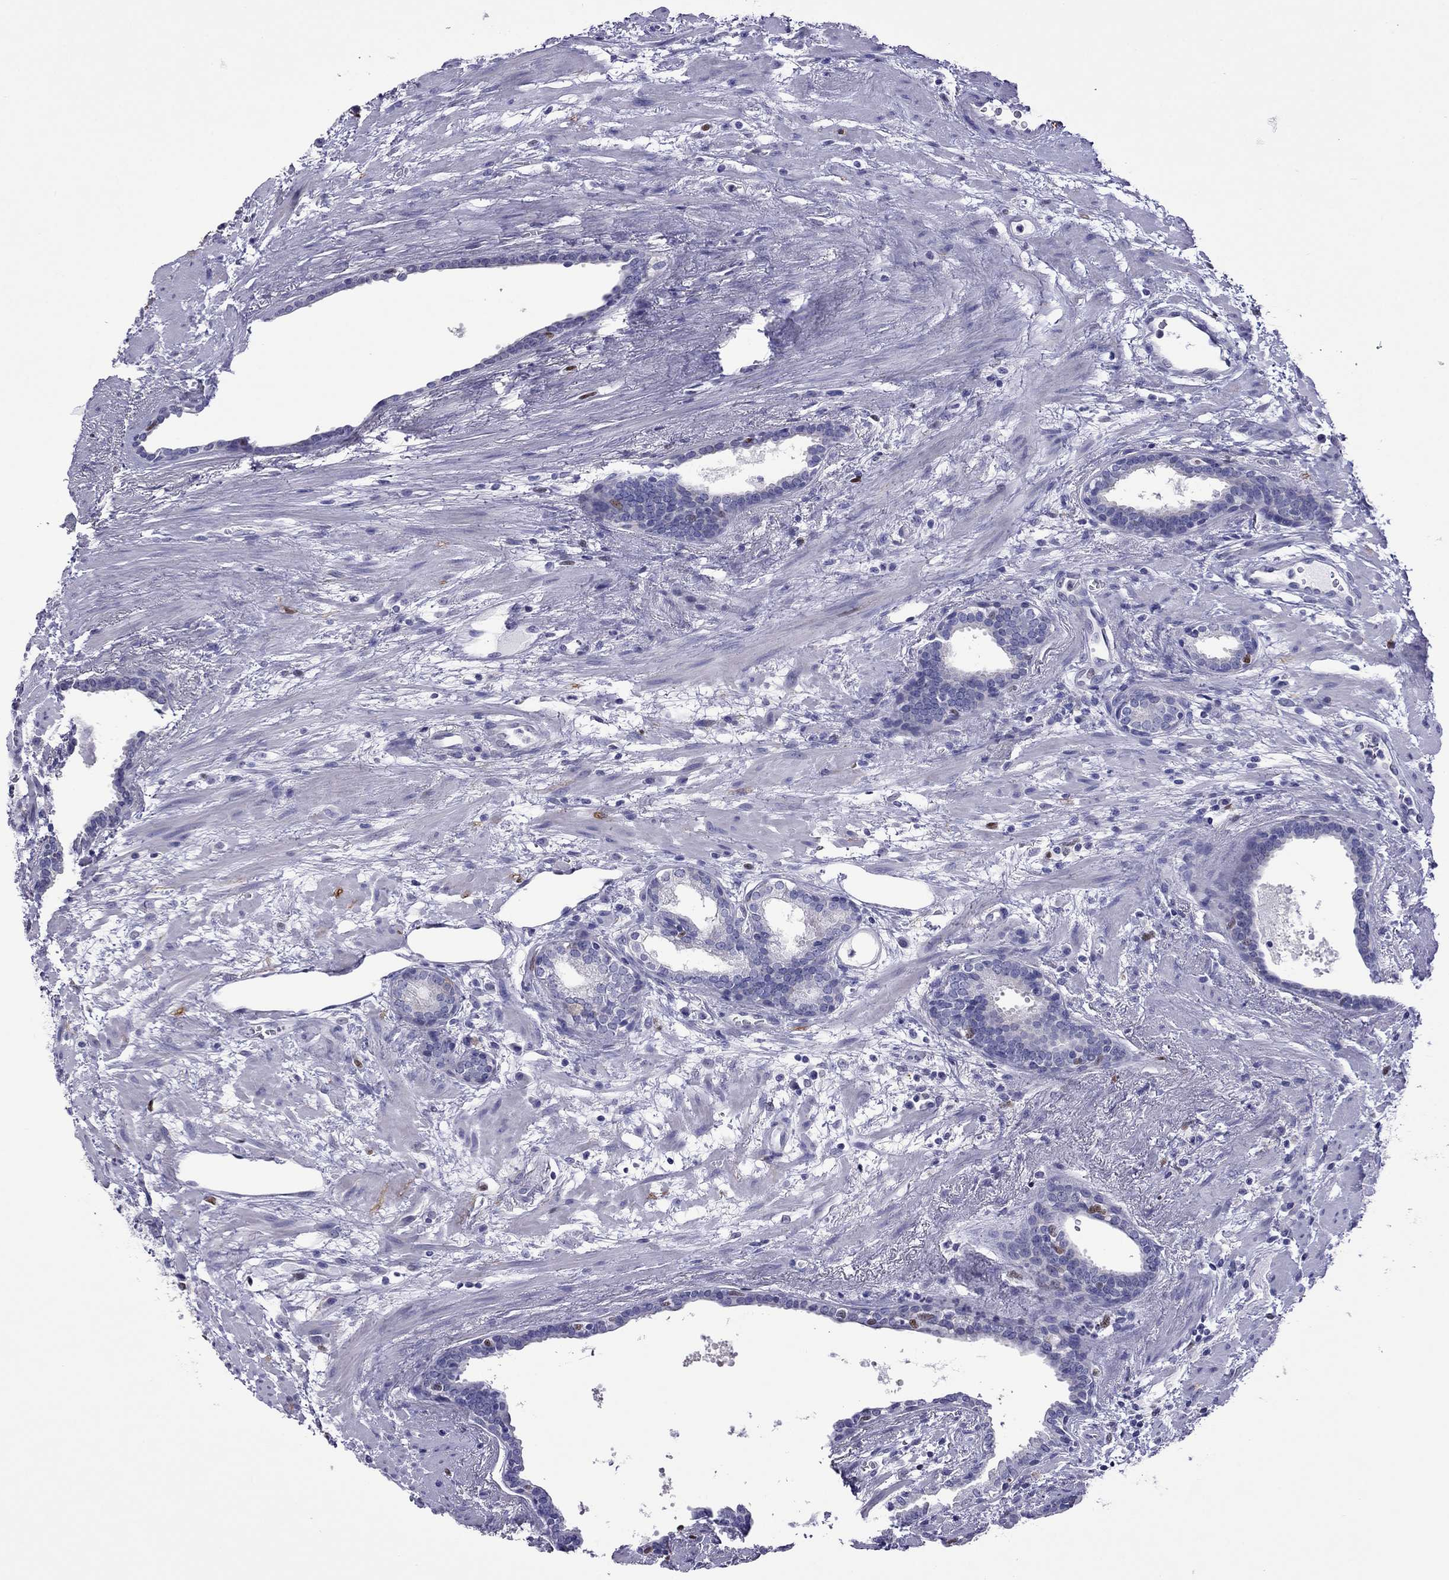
{"staining": {"intensity": "moderate", "quantity": "<25%", "location": "nuclear"}, "tissue": "prostate cancer", "cell_type": "Tumor cells", "image_type": "cancer", "snomed": [{"axis": "morphology", "description": "Adenocarcinoma, NOS"}, {"axis": "topography", "description": "Prostate"}], "caption": "IHC (DAB (3,3'-diaminobenzidine)) staining of adenocarcinoma (prostate) exhibits moderate nuclear protein staining in approximately <25% of tumor cells.", "gene": "MPZ", "patient": {"sex": "male", "age": 66}}